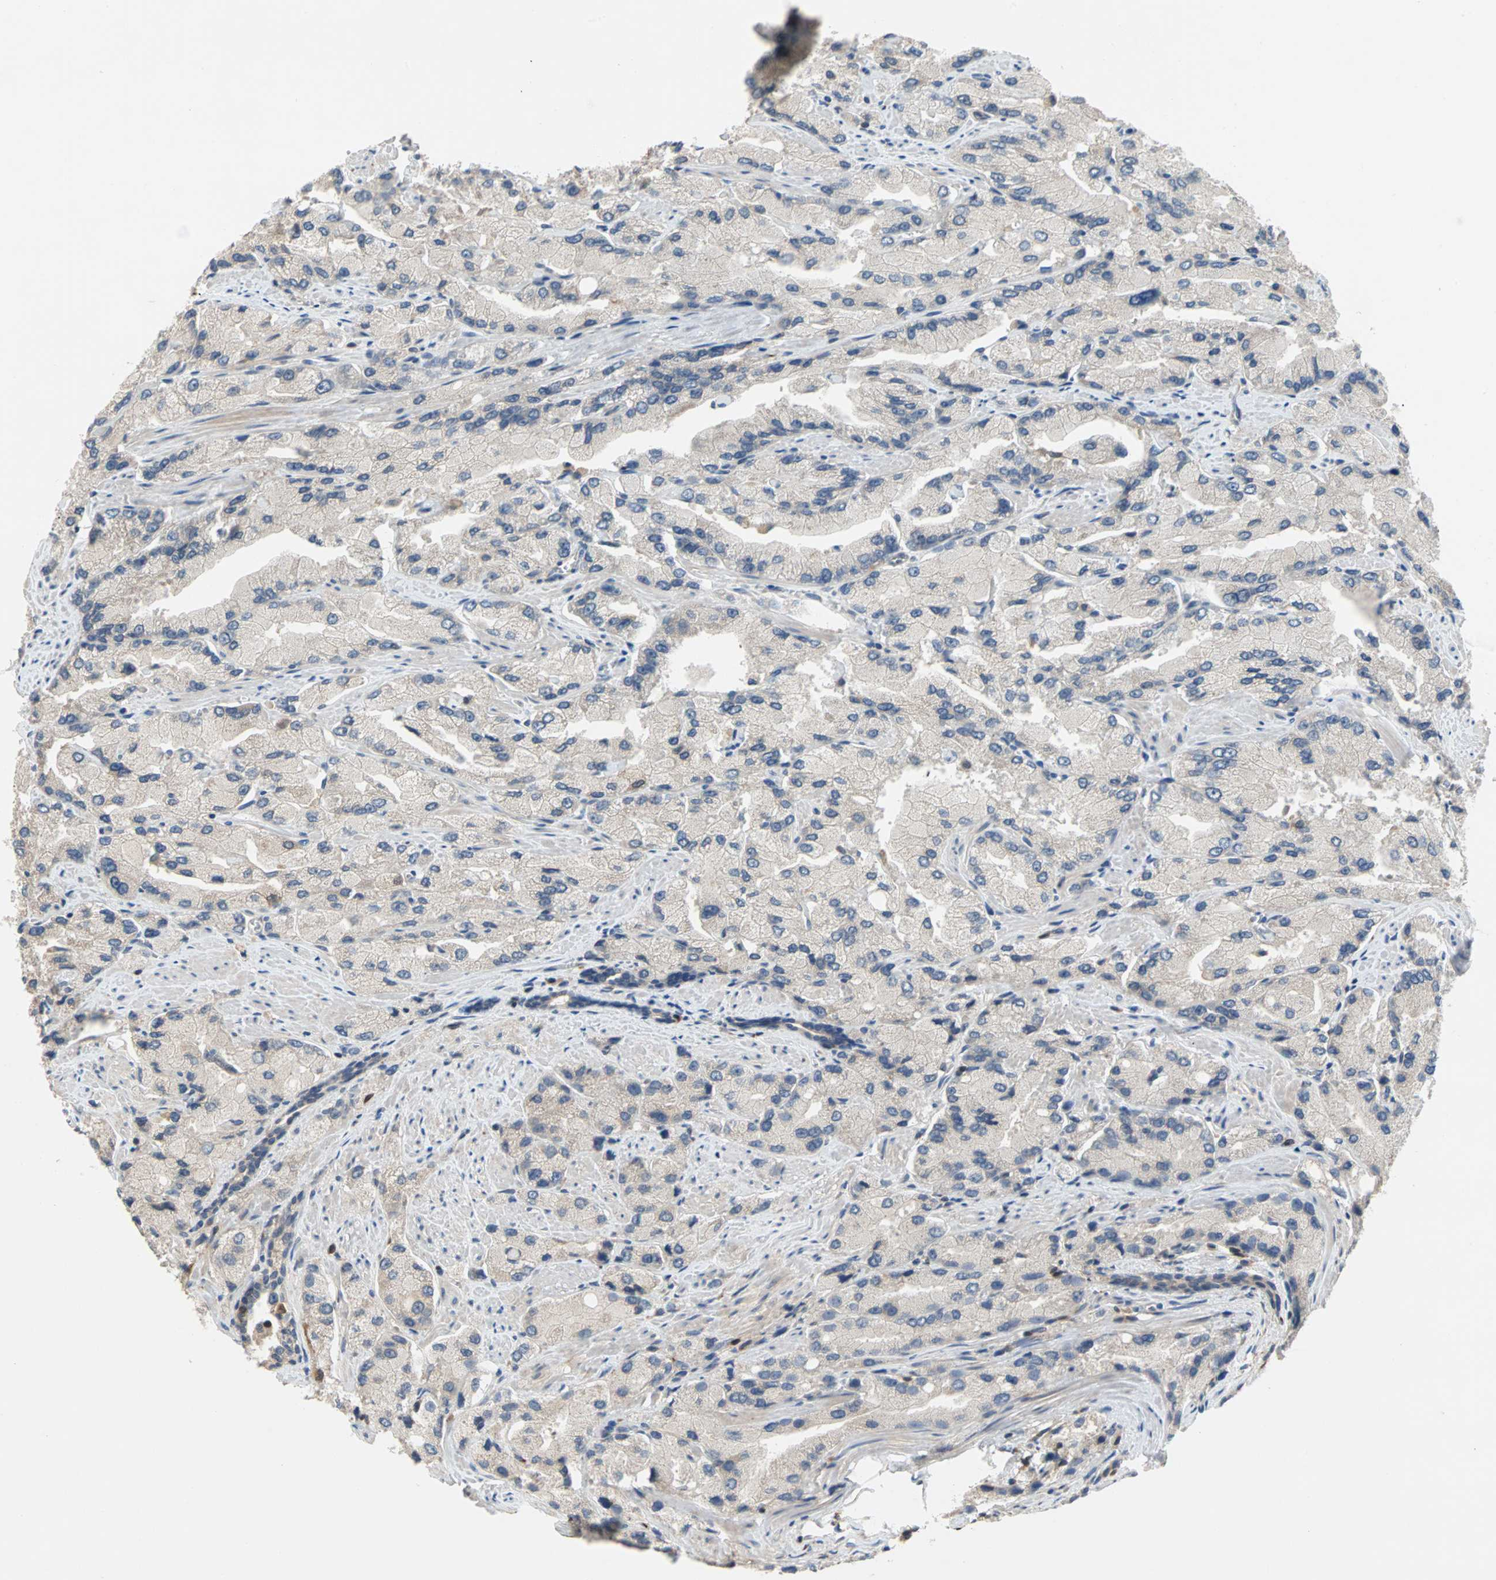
{"staining": {"intensity": "negative", "quantity": "none", "location": "none"}, "tissue": "prostate cancer", "cell_type": "Tumor cells", "image_type": "cancer", "snomed": [{"axis": "morphology", "description": "Adenocarcinoma, High grade"}, {"axis": "topography", "description": "Prostate"}], "caption": "This is an immunohistochemistry image of human adenocarcinoma (high-grade) (prostate). There is no staining in tumor cells.", "gene": "MAP4K1", "patient": {"sex": "male", "age": 58}}